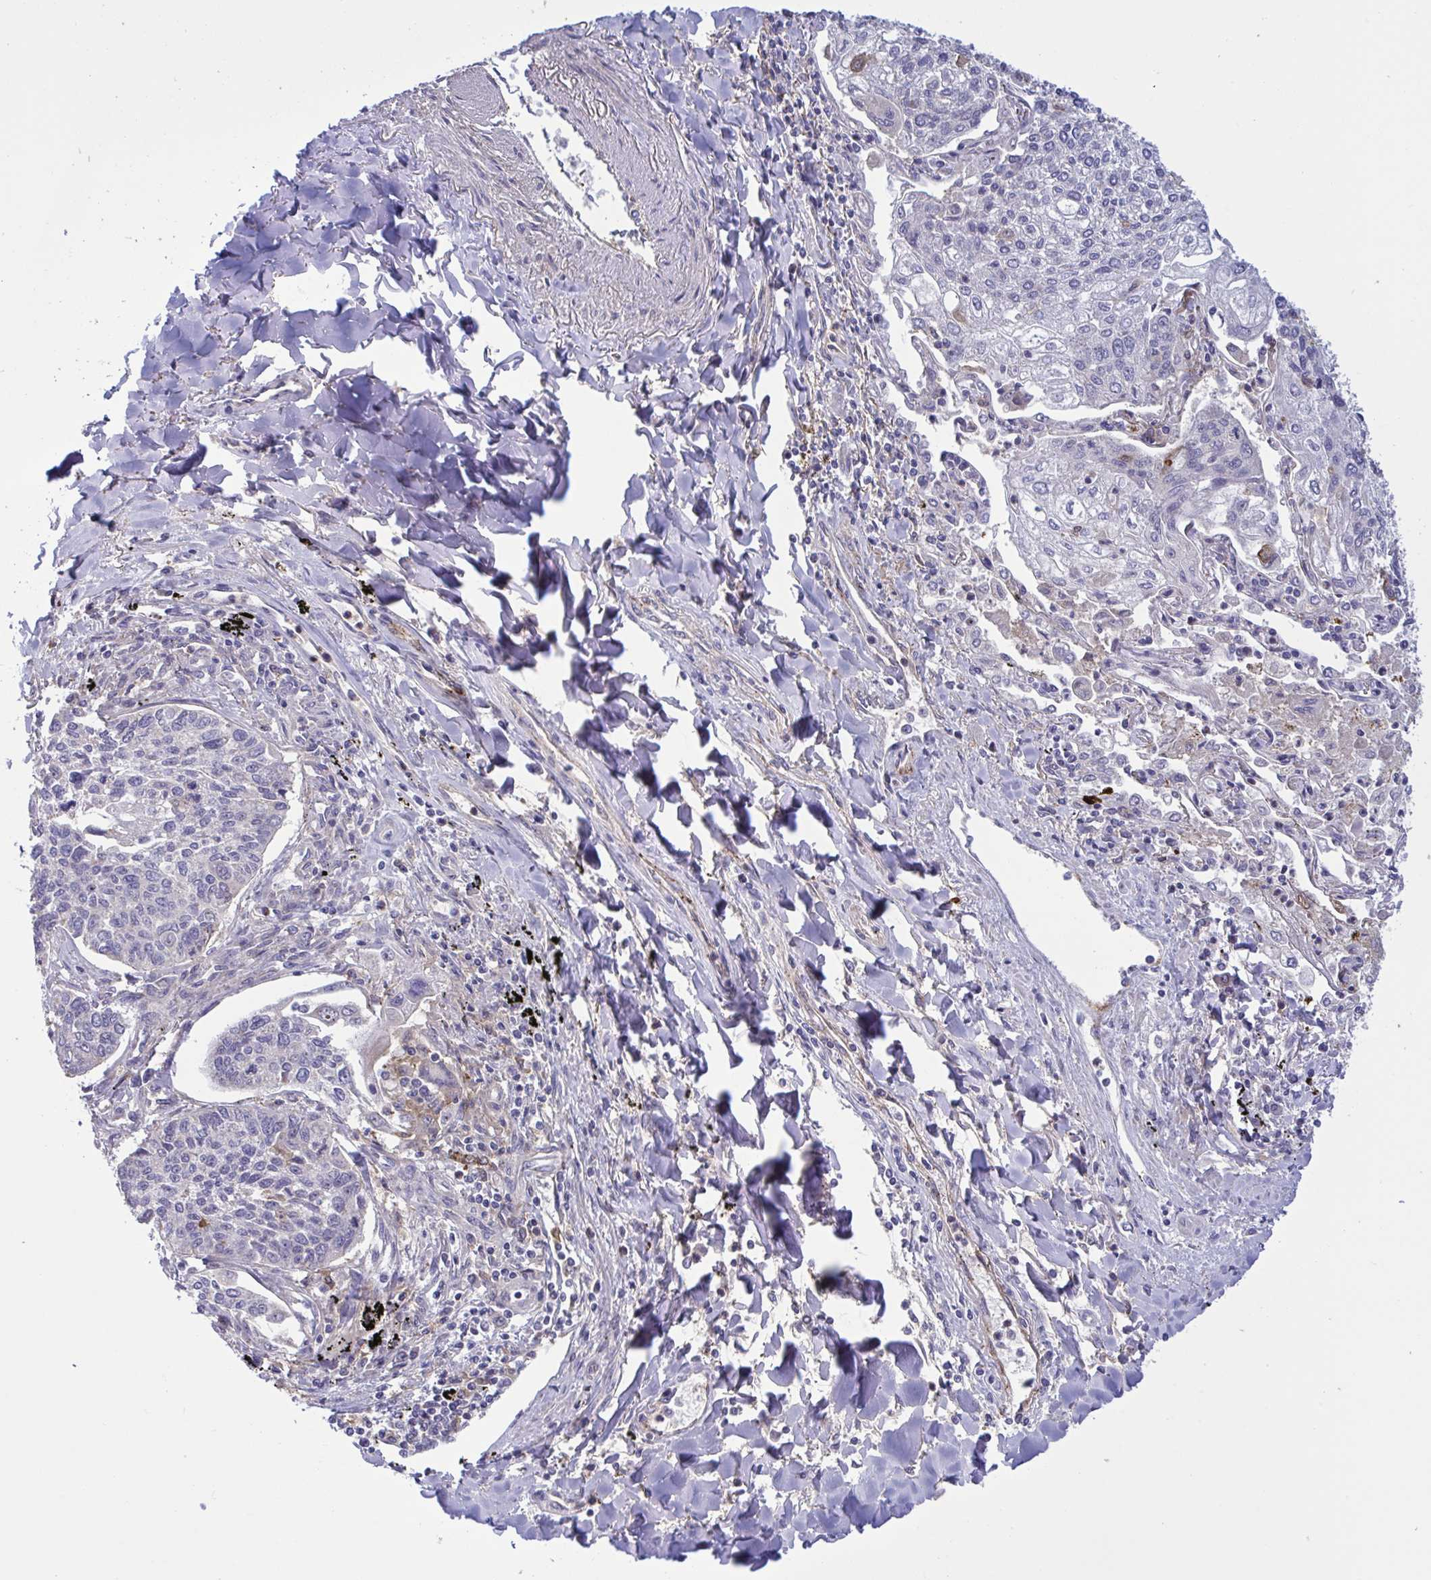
{"staining": {"intensity": "negative", "quantity": "none", "location": "none"}, "tissue": "lung cancer", "cell_type": "Tumor cells", "image_type": "cancer", "snomed": [{"axis": "morphology", "description": "Squamous cell carcinoma, NOS"}, {"axis": "topography", "description": "Lung"}], "caption": "Image shows no protein positivity in tumor cells of lung cancer (squamous cell carcinoma) tissue.", "gene": "CD101", "patient": {"sex": "male", "age": 74}}